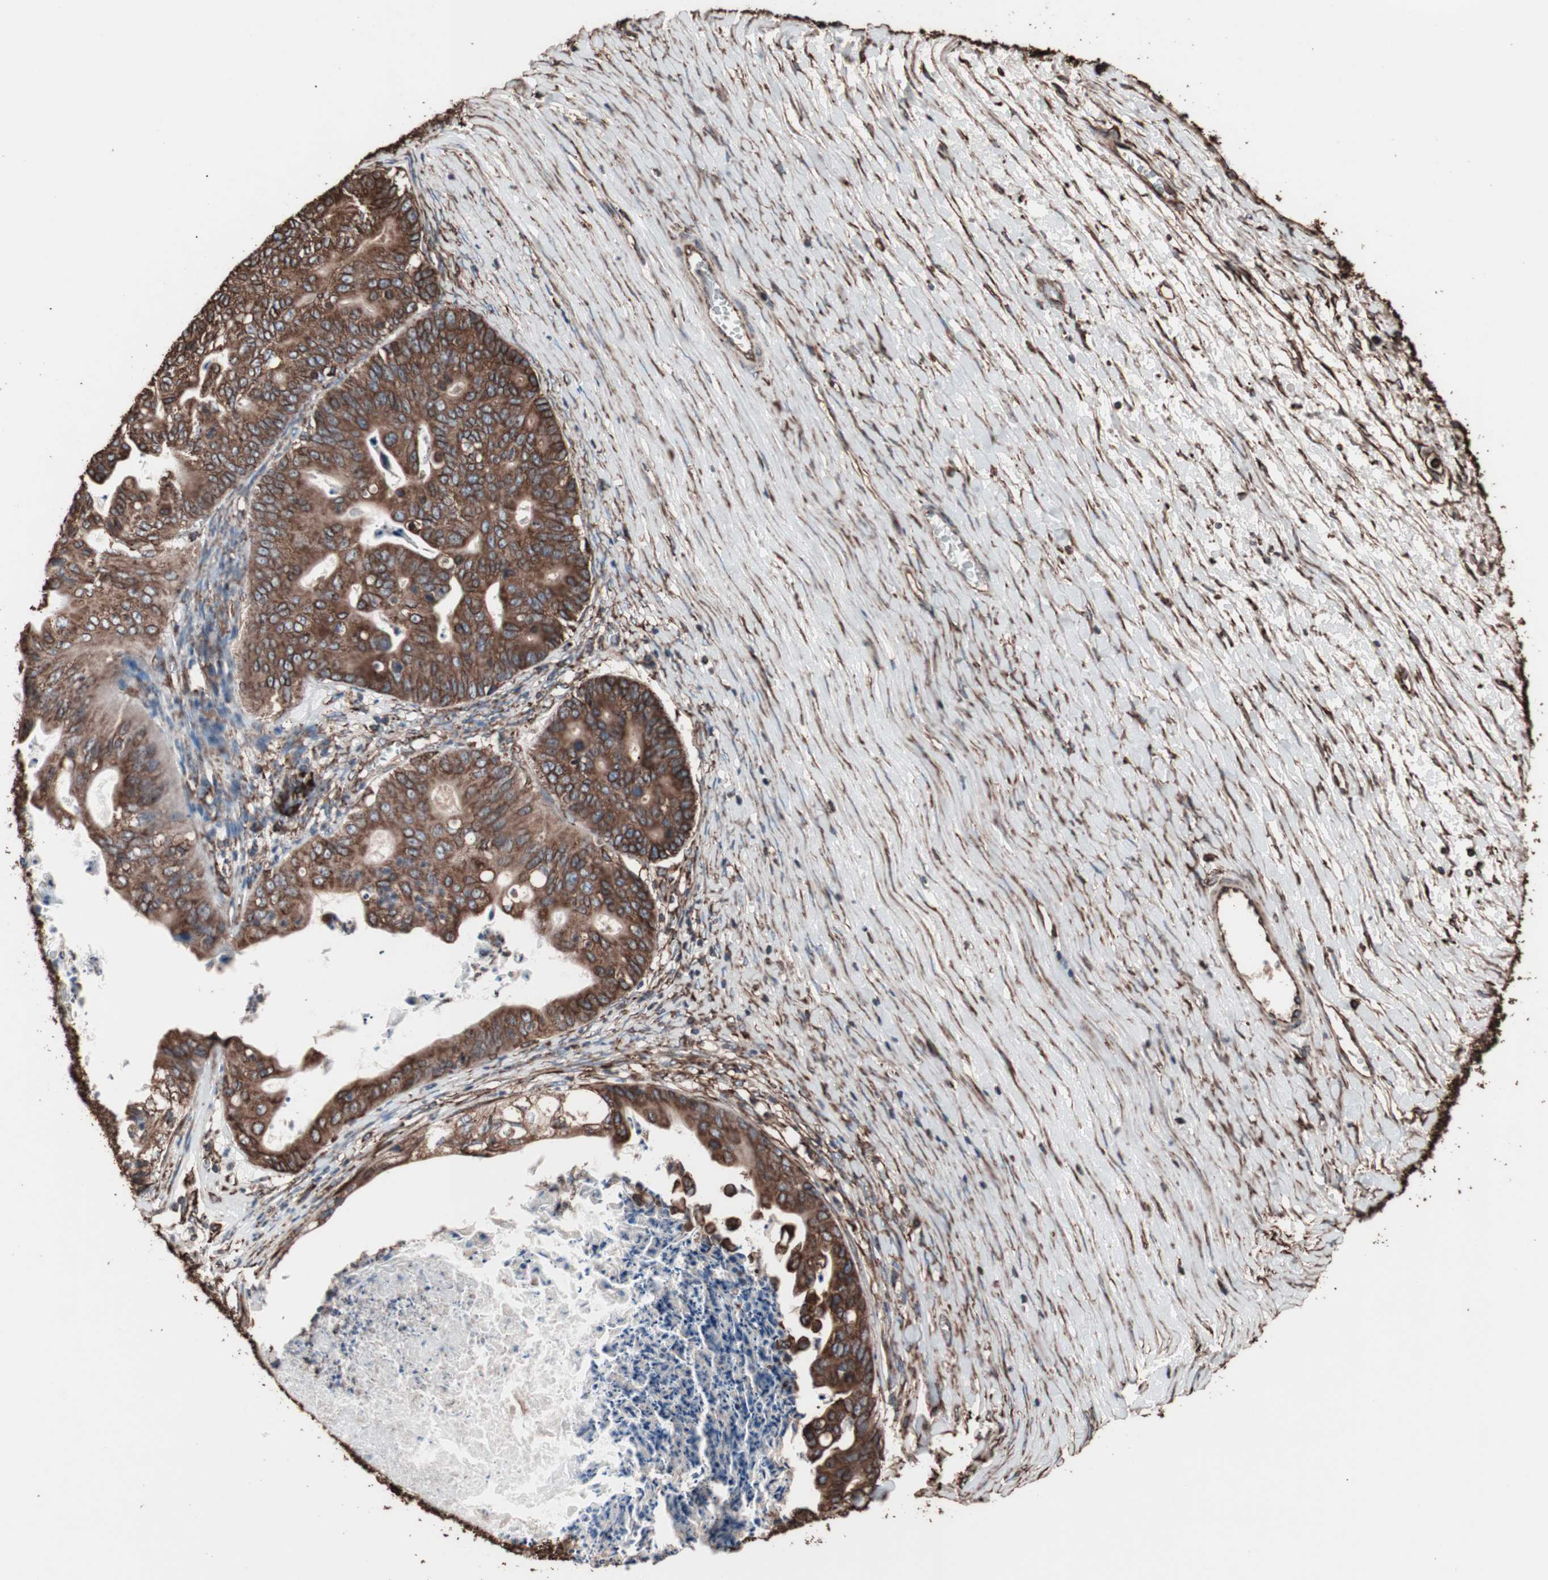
{"staining": {"intensity": "strong", "quantity": ">75%", "location": "cytoplasmic/membranous"}, "tissue": "ovarian cancer", "cell_type": "Tumor cells", "image_type": "cancer", "snomed": [{"axis": "morphology", "description": "Cystadenocarcinoma, mucinous, NOS"}, {"axis": "topography", "description": "Ovary"}], "caption": "IHC micrograph of human ovarian mucinous cystadenocarcinoma stained for a protein (brown), which displays high levels of strong cytoplasmic/membranous expression in about >75% of tumor cells.", "gene": "HSP90B1", "patient": {"sex": "female", "age": 37}}